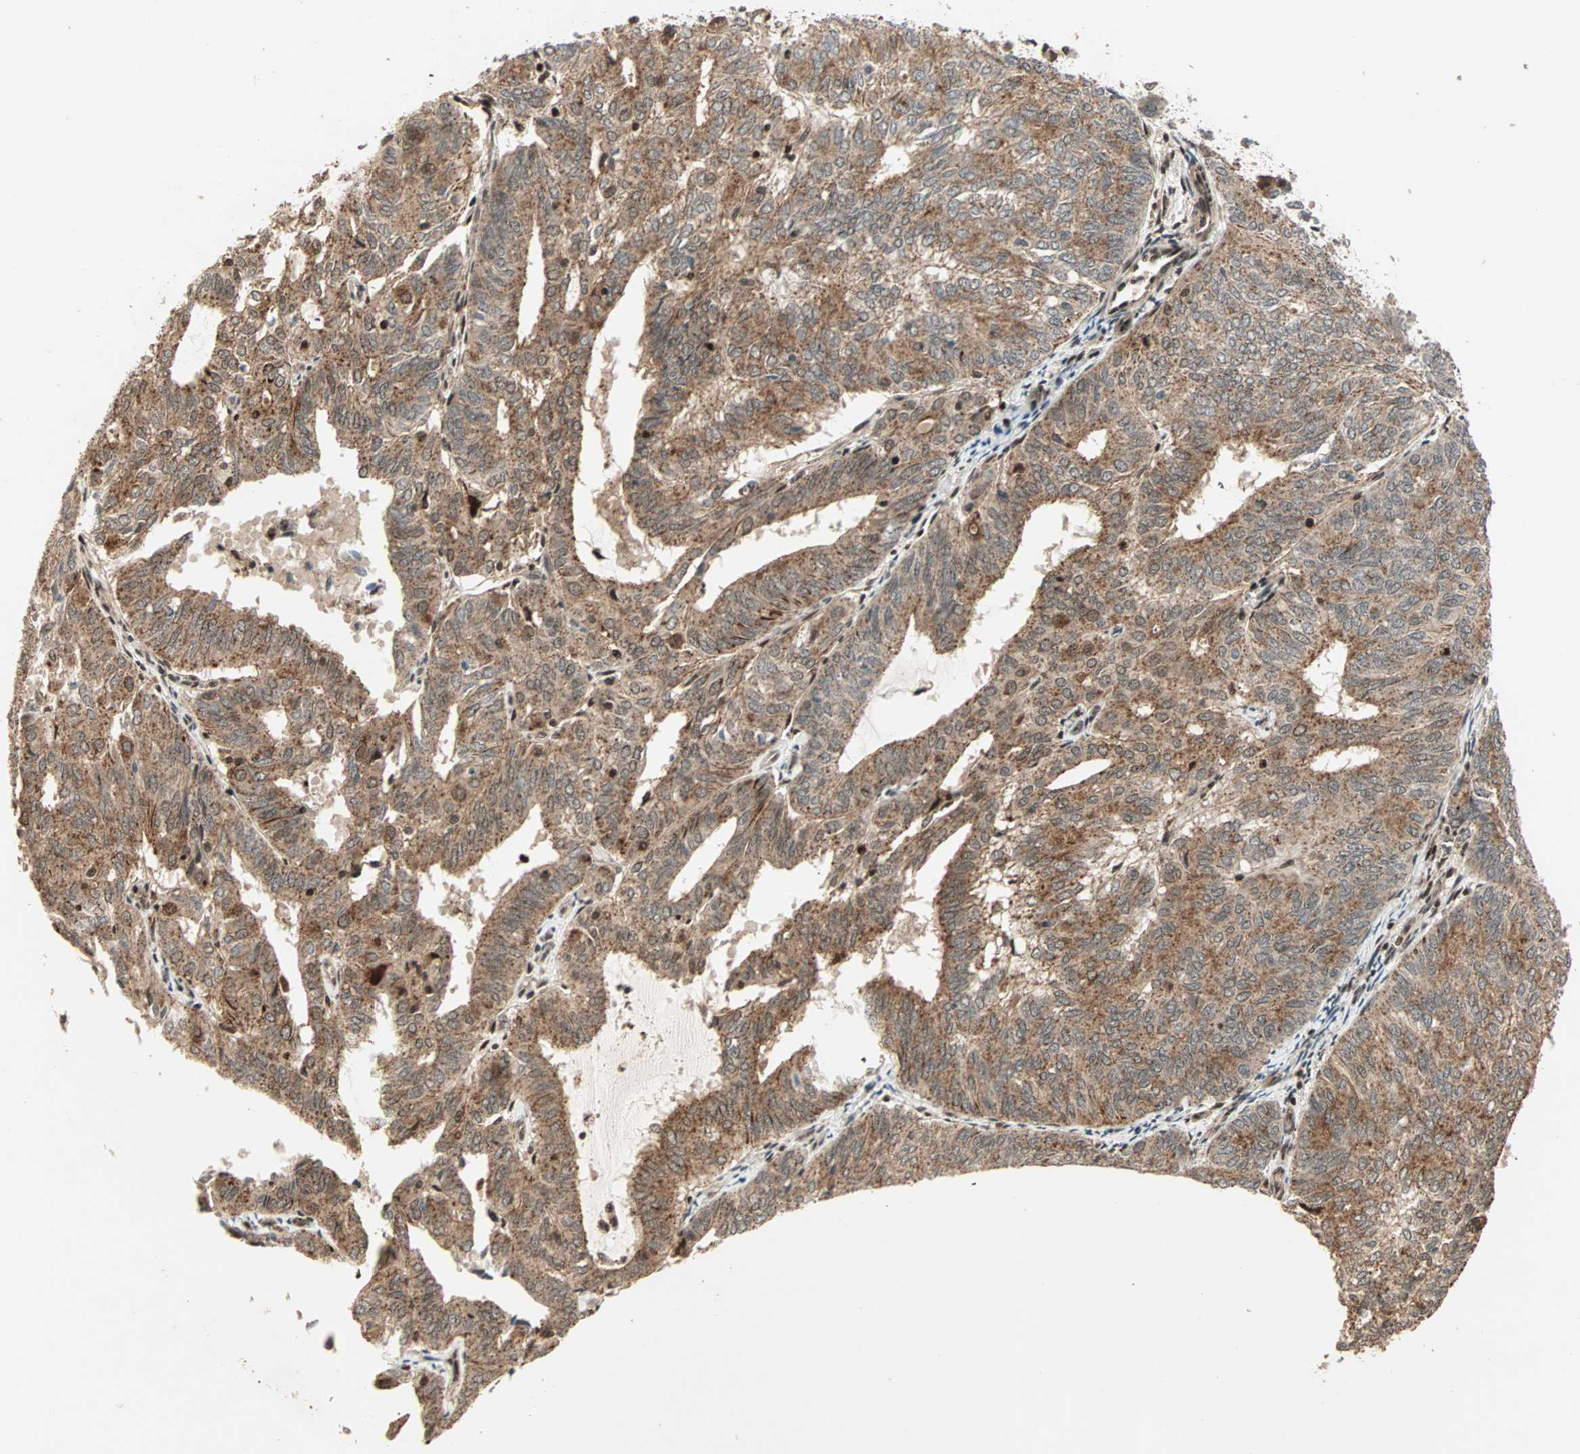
{"staining": {"intensity": "strong", "quantity": ">75%", "location": "cytoplasmic/membranous,nuclear"}, "tissue": "endometrial cancer", "cell_type": "Tumor cells", "image_type": "cancer", "snomed": [{"axis": "morphology", "description": "Adenocarcinoma, NOS"}, {"axis": "topography", "description": "Uterus"}], "caption": "The immunohistochemical stain shows strong cytoplasmic/membranous and nuclear positivity in tumor cells of endometrial adenocarcinoma tissue.", "gene": "ZBED9", "patient": {"sex": "female", "age": 60}}